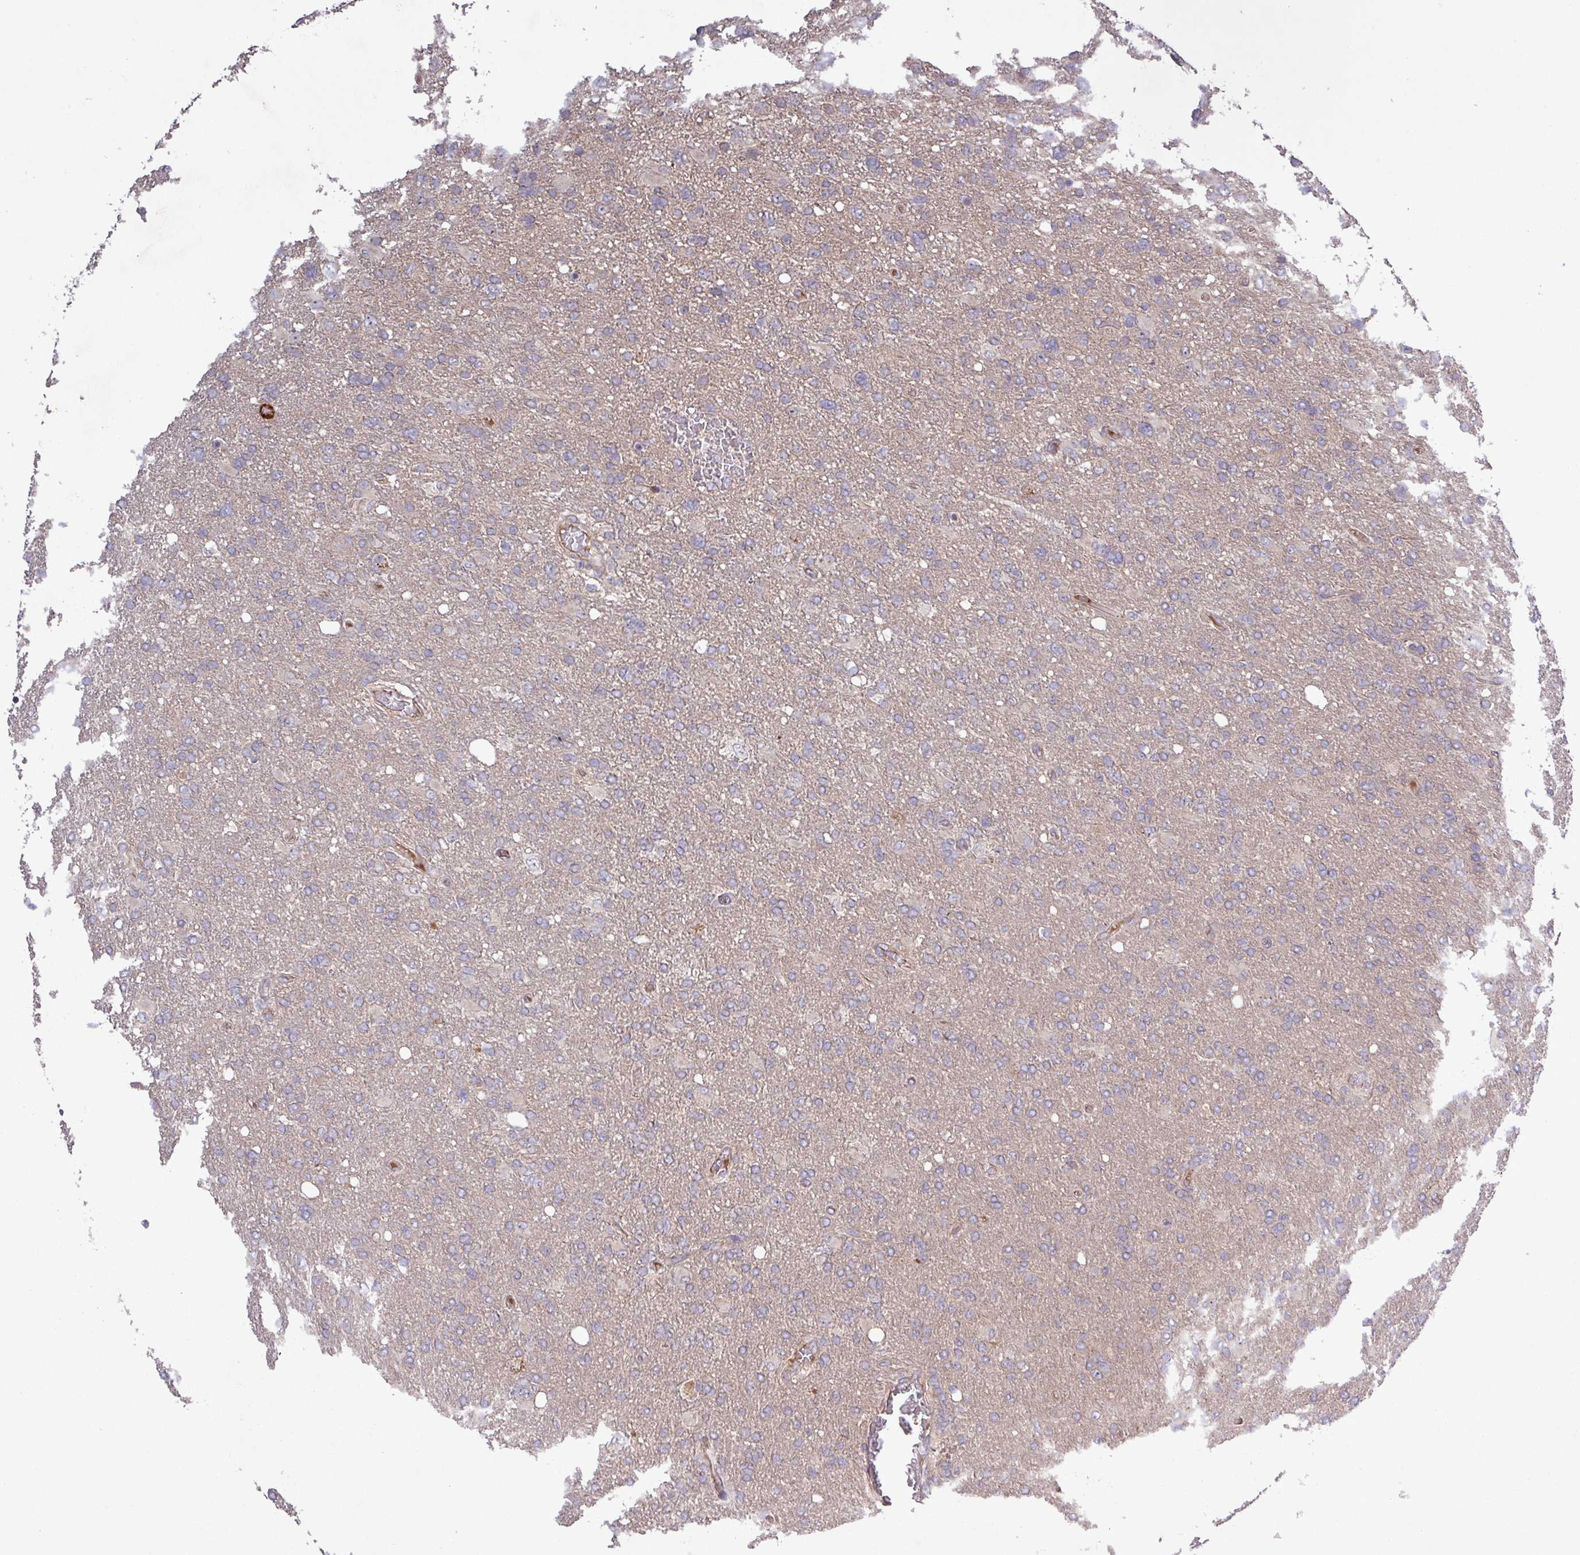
{"staining": {"intensity": "weak", "quantity": "25%-75%", "location": "cytoplasmic/membranous"}, "tissue": "glioma", "cell_type": "Tumor cells", "image_type": "cancer", "snomed": [{"axis": "morphology", "description": "Glioma, malignant, High grade"}, {"axis": "topography", "description": "Brain"}], "caption": "Human glioma stained with a brown dye demonstrates weak cytoplasmic/membranous positive staining in approximately 25%-75% of tumor cells.", "gene": "TNFSF12", "patient": {"sex": "male", "age": 61}}